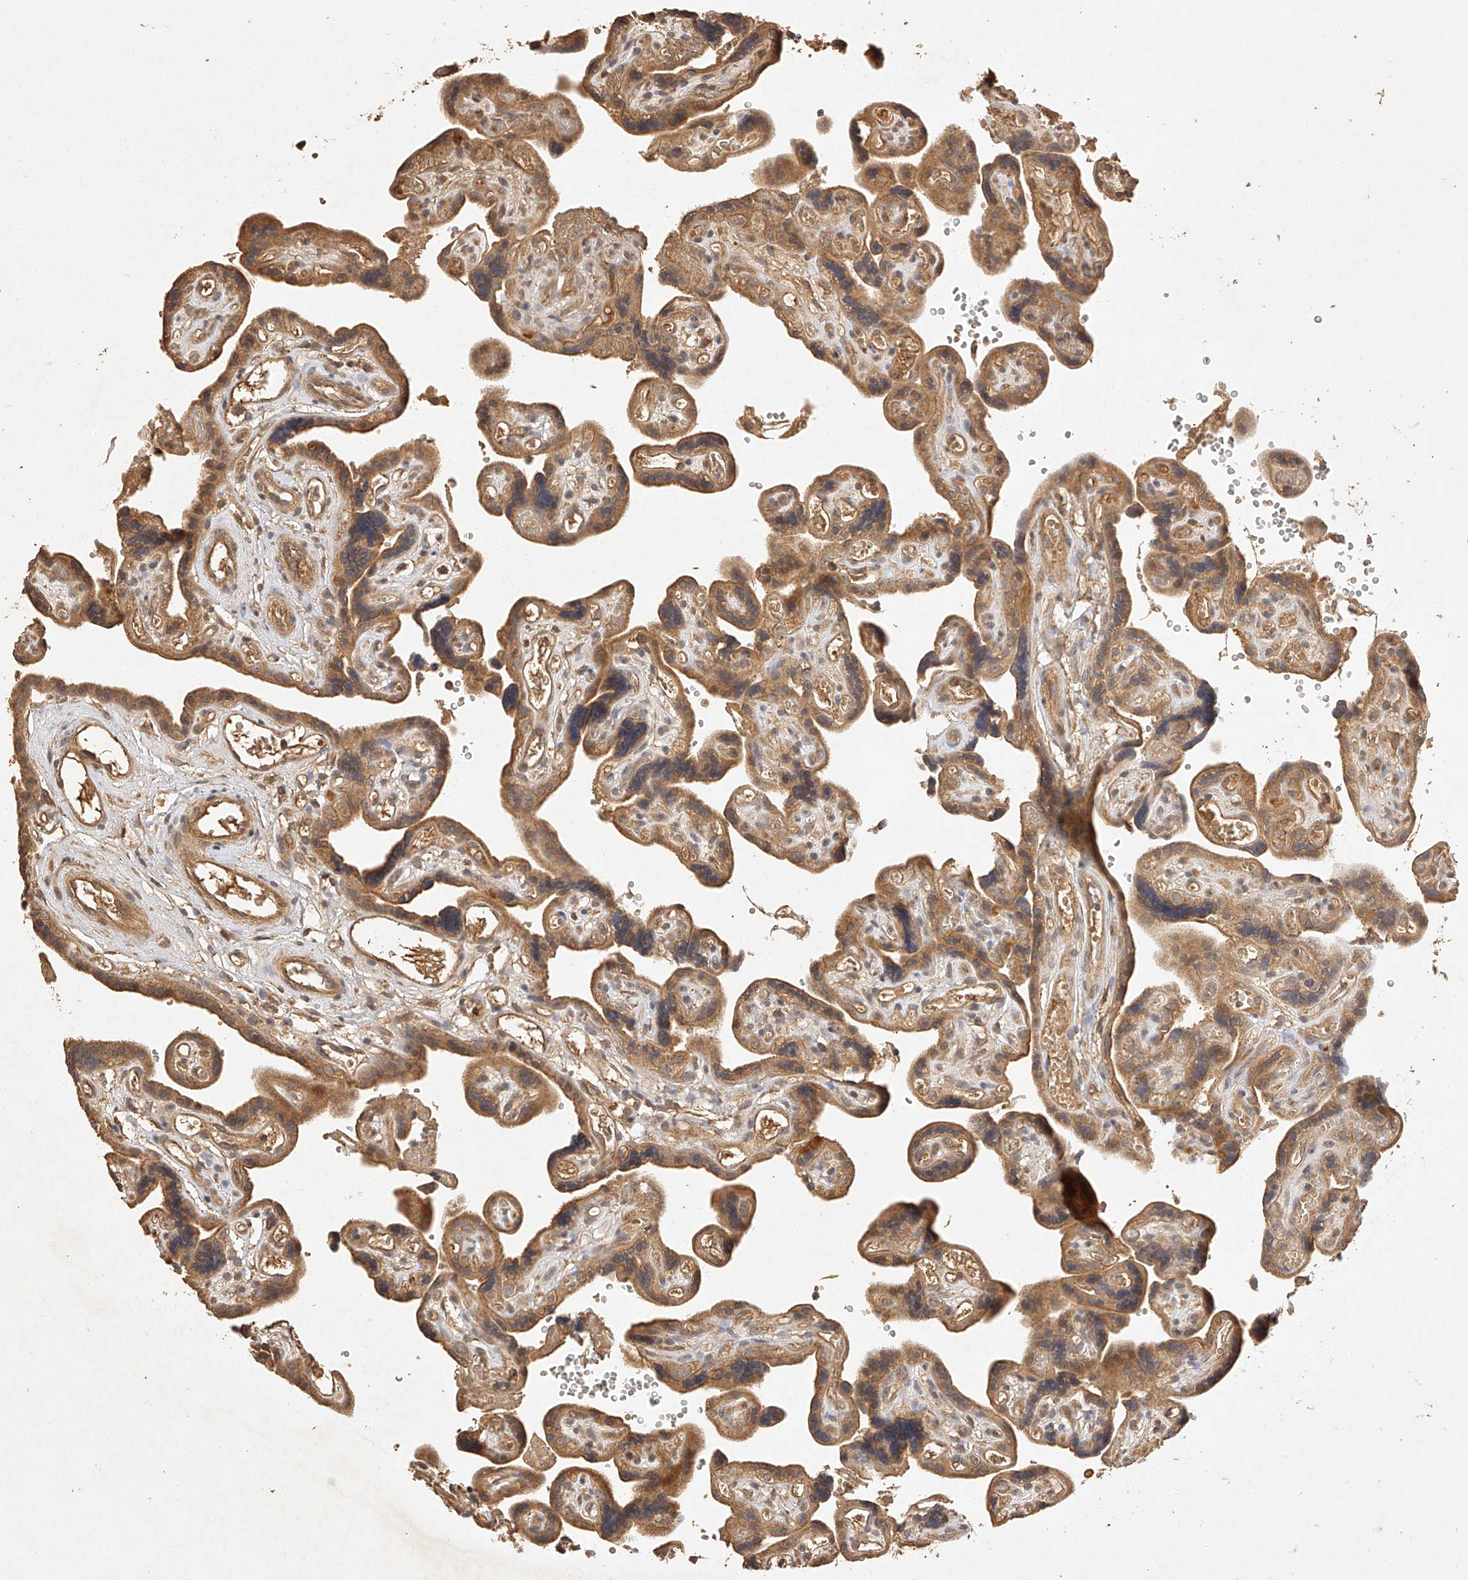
{"staining": {"intensity": "moderate", "quantity": ">75%", "location": "cytoplasmic/membranous"}, "tissue": "placenta", "cell_type": "Decidual cells", "image_type": "normal", "snomed": [{"axis": "morphology", "description": "Normal tissue, NOS"}, {"axis": "topography", "description": "Placenta"}], "caption": "Immunohistochemistry image of benign placenta: human placenta stained using immunohistochemistry (IHC) shows medium levels of moderate protein expression localized specifically in the cytoplasmic/membranous of decidual cells, appearing as a cytoplasmic/membranous brown color.", "gene": "NSMAF", "patient": {"sex": "female", "age": 30}}